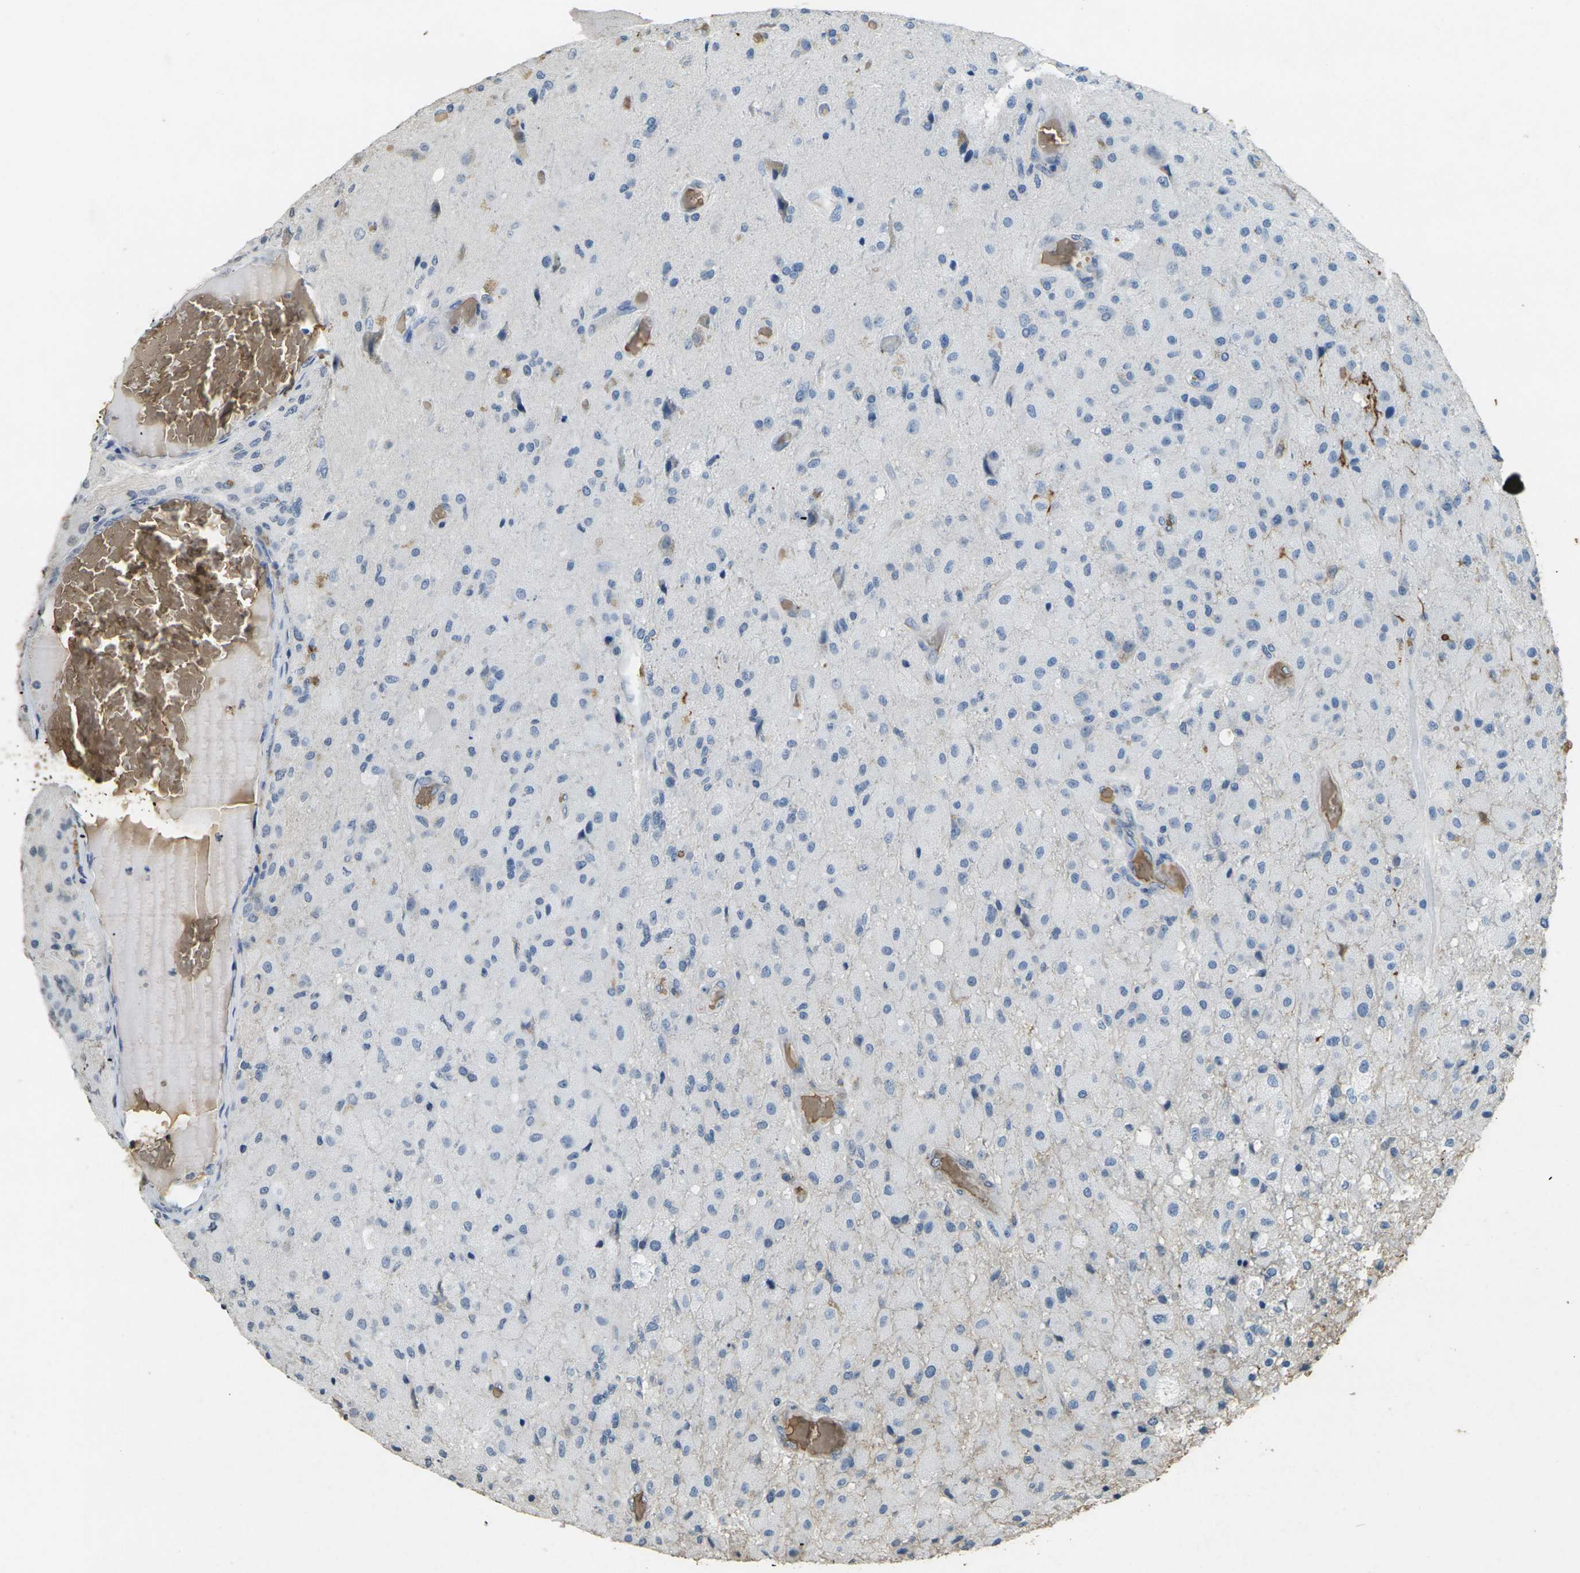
{"staining": {"intensity": "negative", "quantity": "none", "location": "none"}, "tissue": "glioma", "cell_type": "Tumor cells", "image_type": "cancer", "snomed": [{"axis": "morphology", "description": "Normal tissue, NOS"}, {"axis": "morphology", "description": "Glioma, malignant, High grade"}, {"axis": "topography", "description": "Cerebral cortex"}], "caption": "IHC photomicrograph of glioma stained for a protein (brown), which exhibits no staining in tumor cells.", "gene": "HBB", "patient": {"sex": "male", "age": 77}}